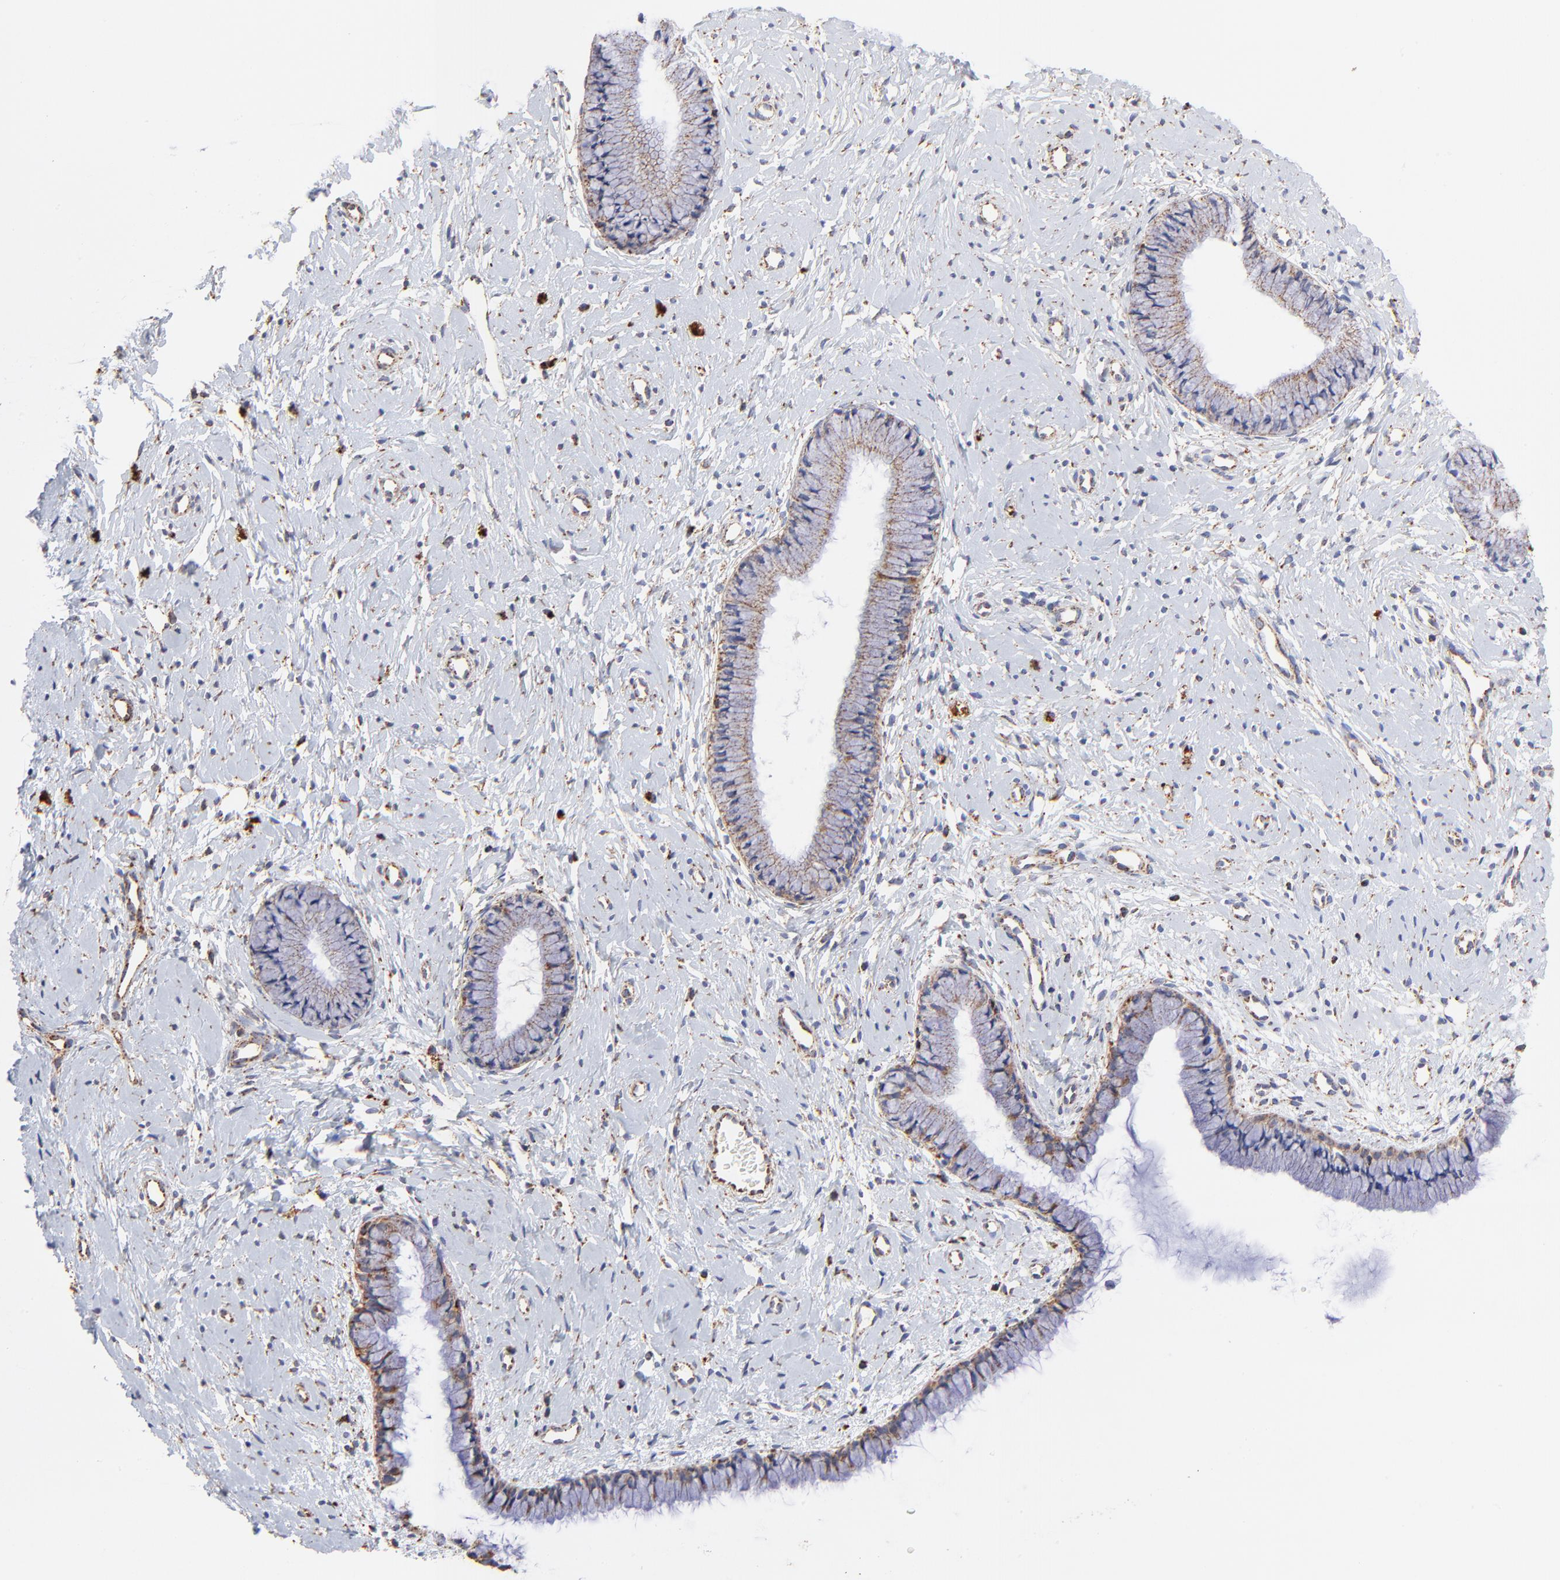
{"staining": {"intensity": "moderate", "quantity": "25%-75%", "location": "cytoplasmic/membranous"}, "tissue": "cervix", "cell_type": "Glandular cells", "image_type": "normal", "snomed": [{"axis": "morphology", "description": "Normal tissue, NOS"}, {"axis": "topography", "description": "Cervix"}], "caption": "This is a micrograph of immunohistochemistry (IHC) staining of benign cervix, which shows moderate positivity in the cytoplasmic/membranous of glandular cells.", "gene": "SSBP1", "patient": {"sex": "female", "age": 46}}